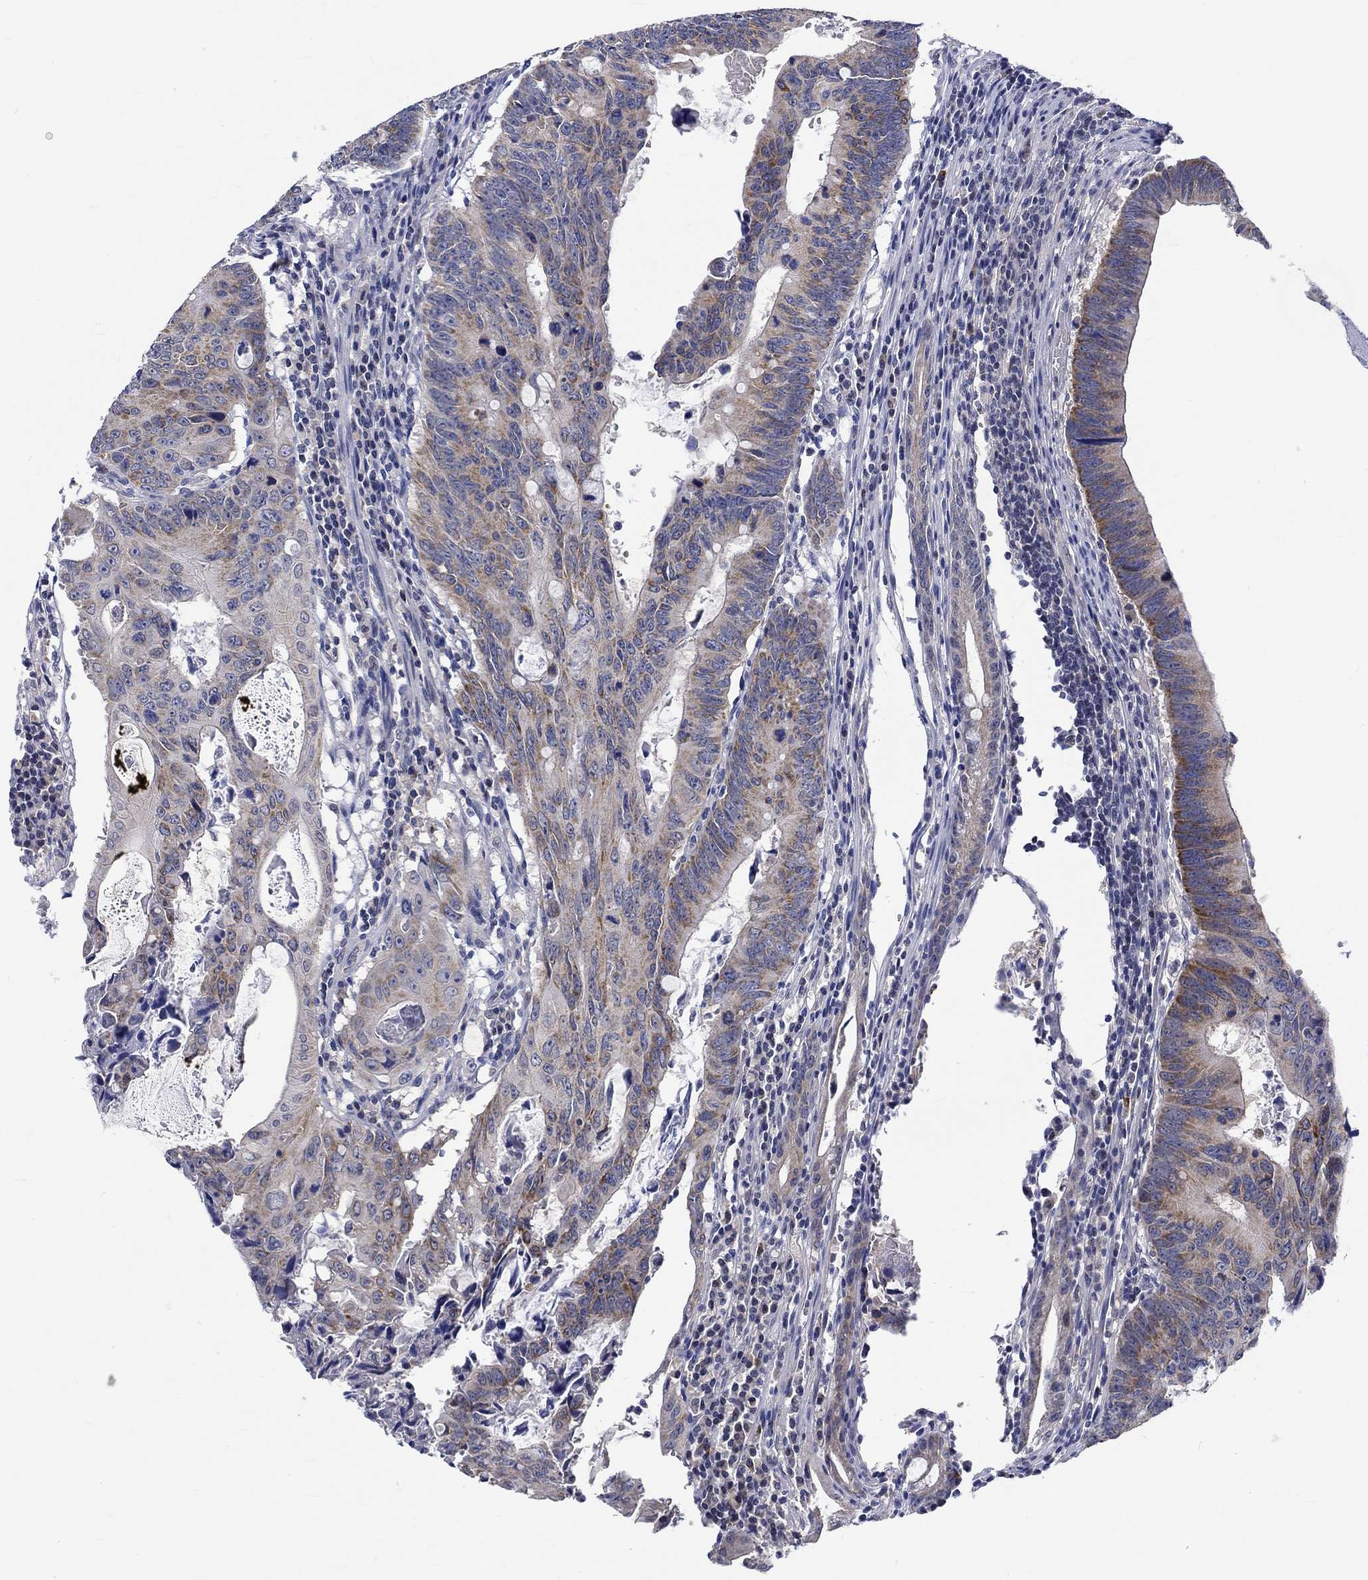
{"staining": {"intensity": "strong", "quantity": "<25%", "location": "cytoplasmic/membranous"}, "tissue": "colorectal cancer", "cell_type": "Tumor cells", "image_type": "cancer", "snomed": [{"axis": "morphology", "description": "Adenocarcinoma, NOS"}, {"axis": "topography", "description": "Colon"}], "caption": "The image exhibits staining of colorectal cancer, revealing strong cytoplasmic/membranous protein staining (brown color) within tumor cells.", "gene": "WASF1", "patient": {"sex": "female", "age": 87}}